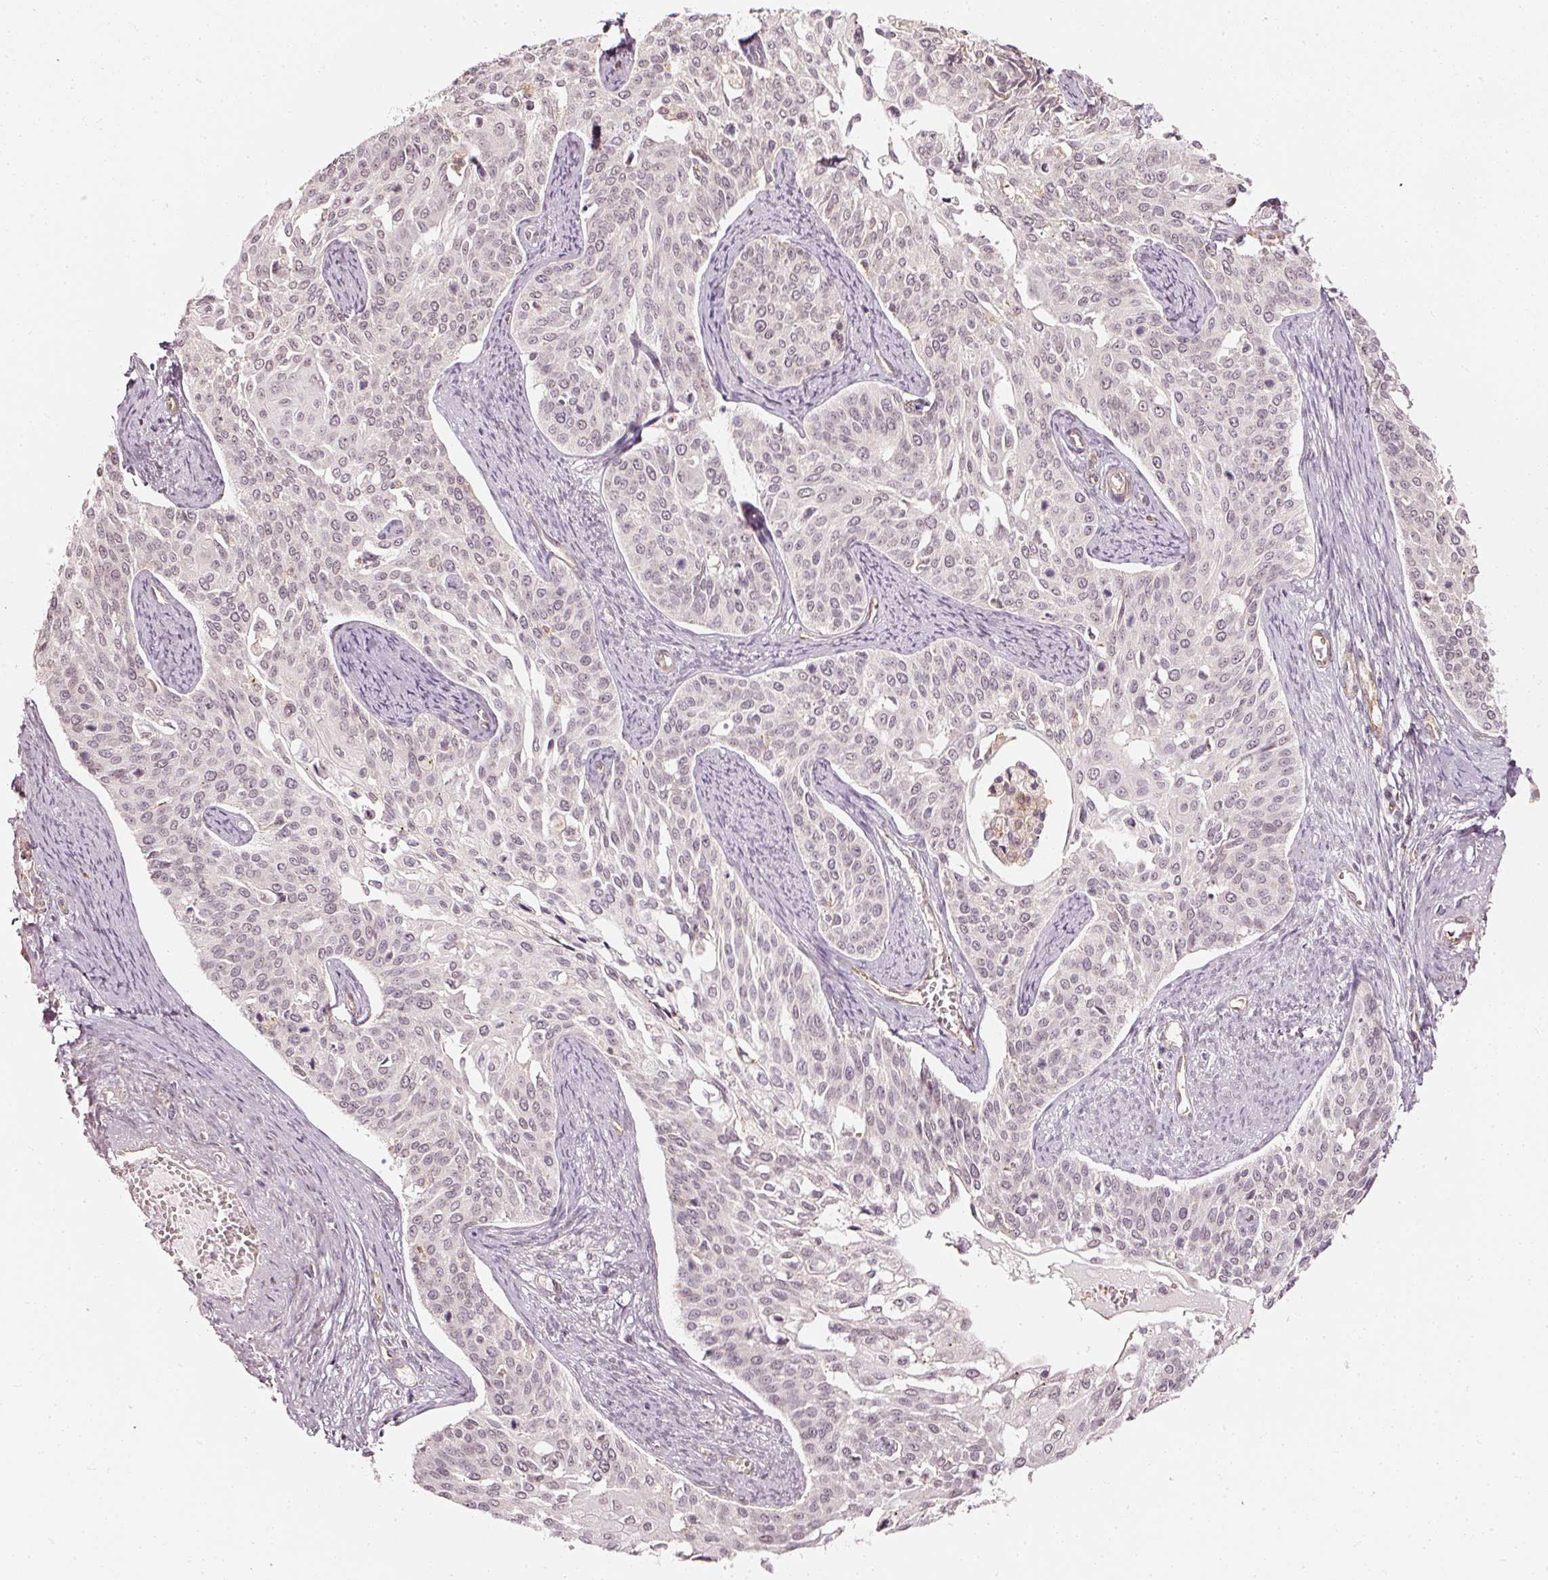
{"staining": {"intensity": "negative", "quantity": "none", "location": "none"}, "tissue": "cervical cancer", "cell_type": "Tumor cells", "image_type": "cancer", "snomed": [{"axis": "morphology", "description": "Squamous cell carcinoma, NOS"}, {"axis": "topography", "description": "Cervix"}], "caption": "High magnification brightfield microscopy of cervical squamous cell carcinoma stained with DAB (brown) and counterstained with hematoxylin (blue): tumor cells show no significant staining. (DAB immunohistochemistry, high magnification).", "gene": "DRD2", "patient": {"sex": "female", "age": 44}}